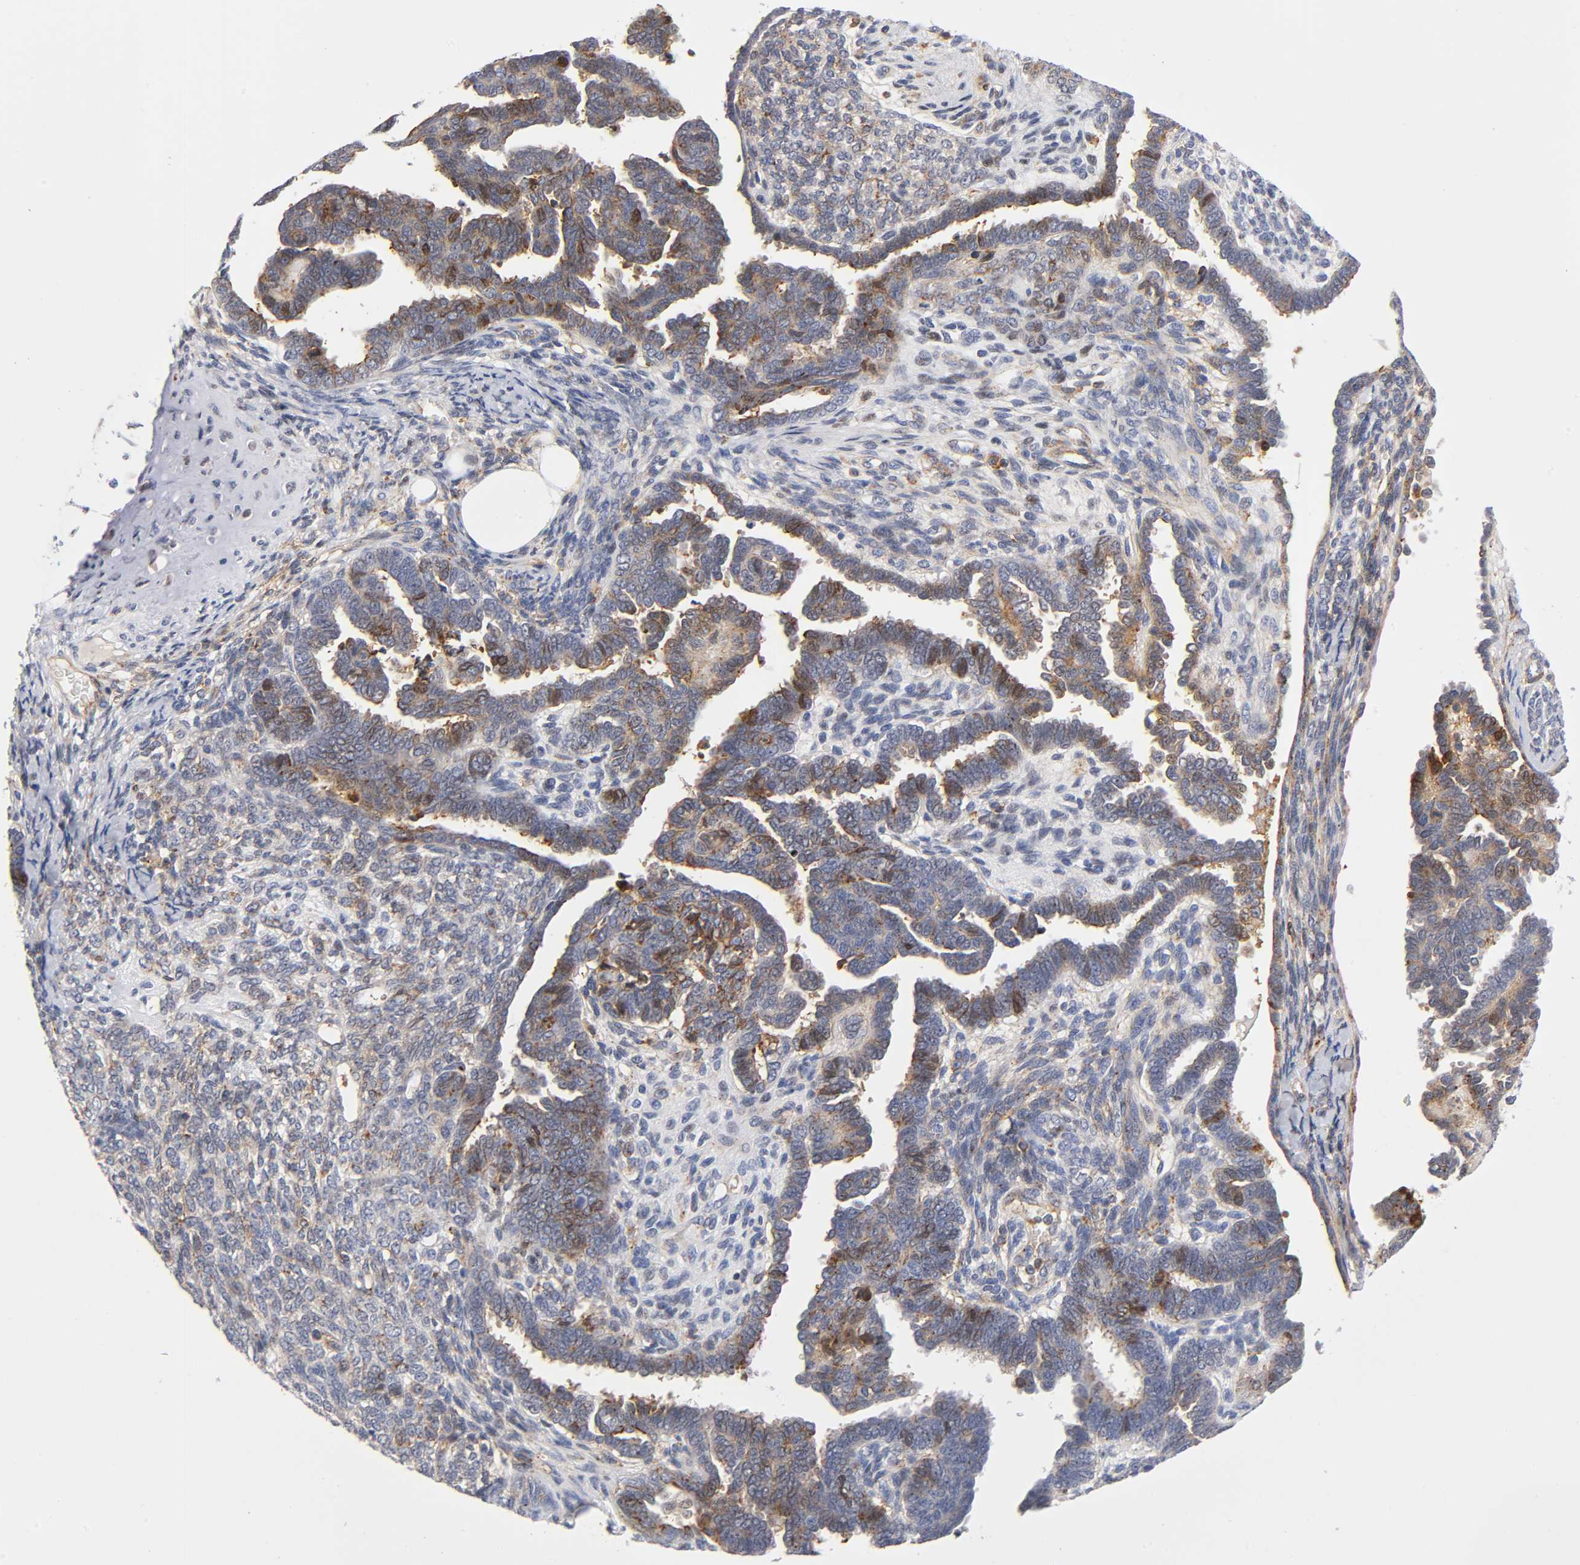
{"staining": {"intensity": "moderate", "quantity": ">75%", "location": "cytoplasmic/membranous"}, "tissue": "endometrial cancer", "cell_type": "Tumor cells", "image_type": "cancer", "snomed": [{"axis": "morphology", "description": "Neoplasm, malignant, NOS"}, {"axis": "topography", "description": "Endometrium"}], "caption": "Tumor cells display moderate cytoplasmic/membranous staining in about >75% of cells in endometrial cancer (neoplasm (malignant)).", "gene": "ANXA7", "patient": {"sex": "female", "age": 74}}